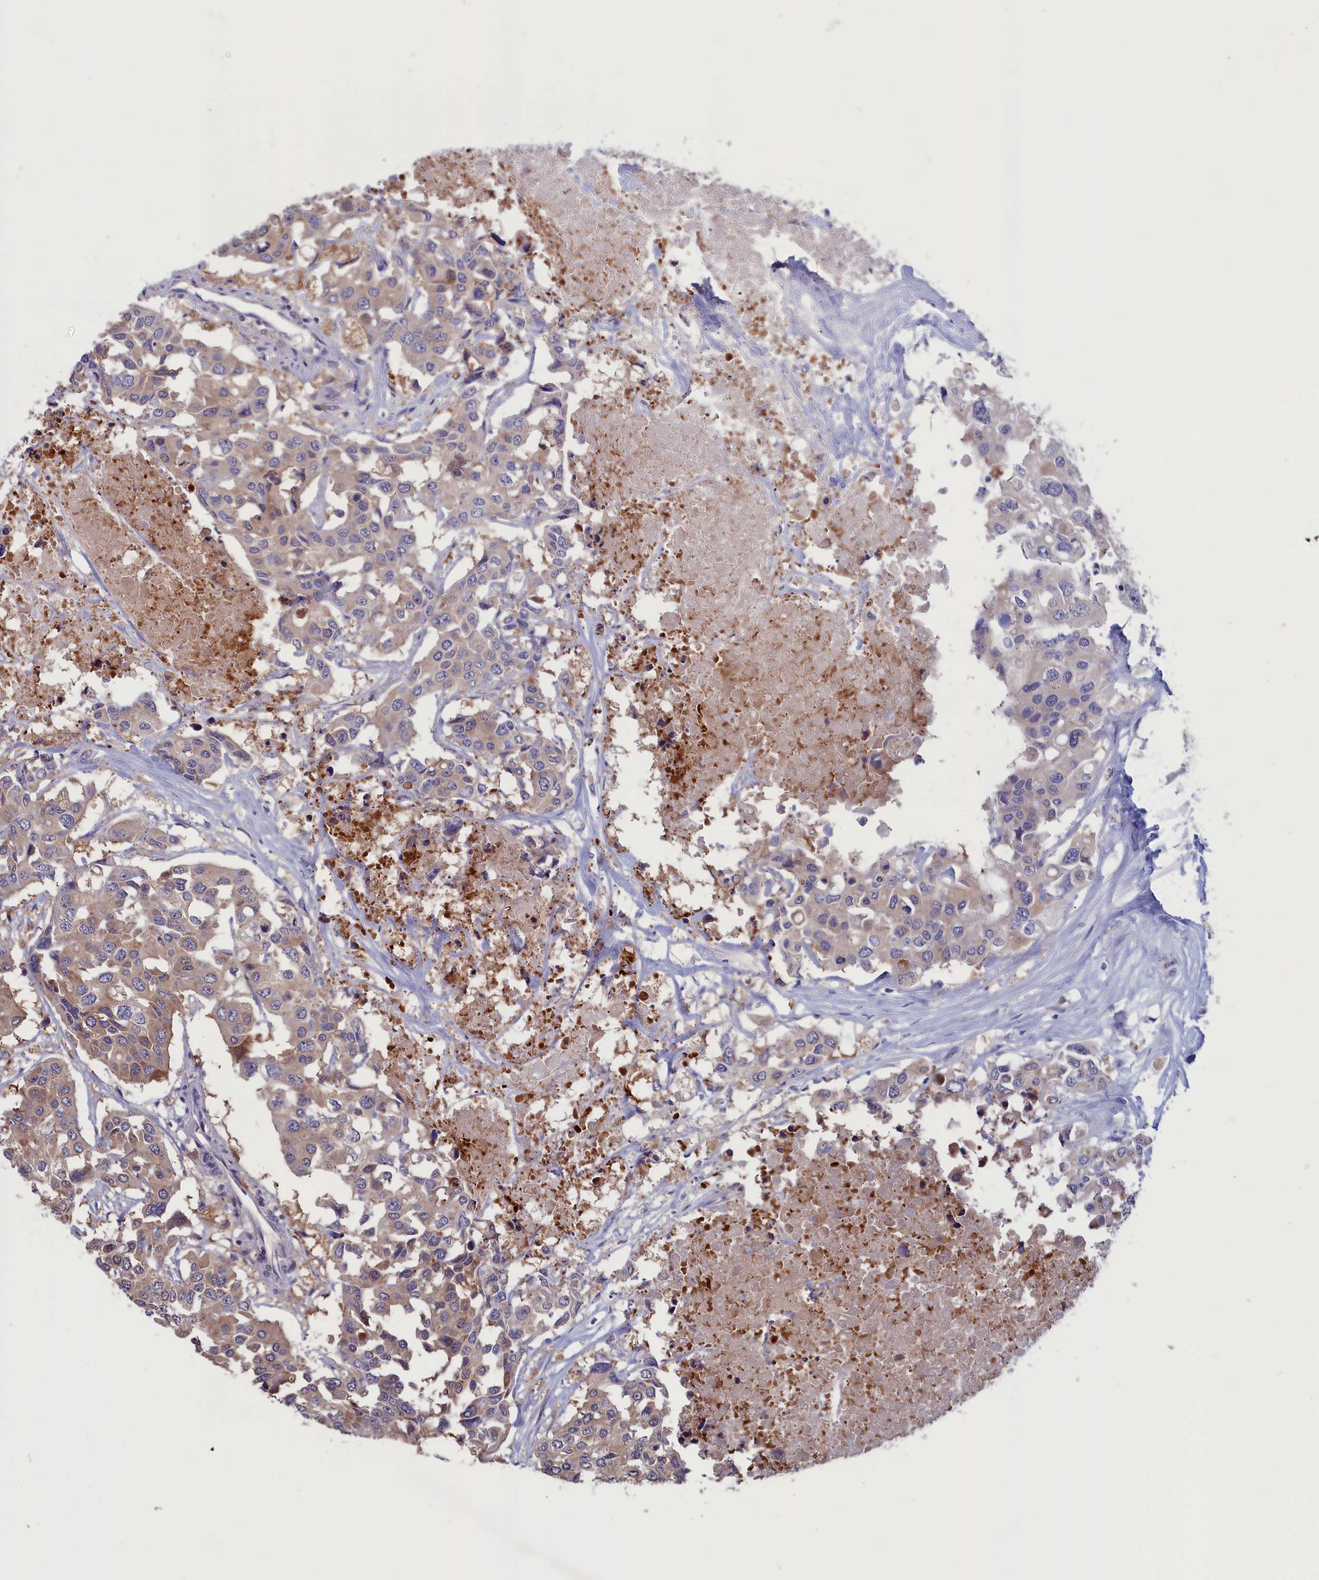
{"staining": {"intensity": "weak", "quantity": ">75%", "location": "cytoplasmic/membranous"}, "tissue": "colorectal cancer", "cell_type": "Tumor cells", "image_type": "cancer", "snomed": [{"axis": "morphology", "description": "Adenocarcinoma, NOS"}, {"axis": "topography", "description": "Colon"}], "caption": "A high-resolution micrograph shows immunohistochemistry staining of adenocarcinoma (colorectal), which displays weak cytoplasmic/membranous expression in approximately >75% of tumor cells.", "gene": "CACTIN", "patient": {"sex": "male", "age": 77}}